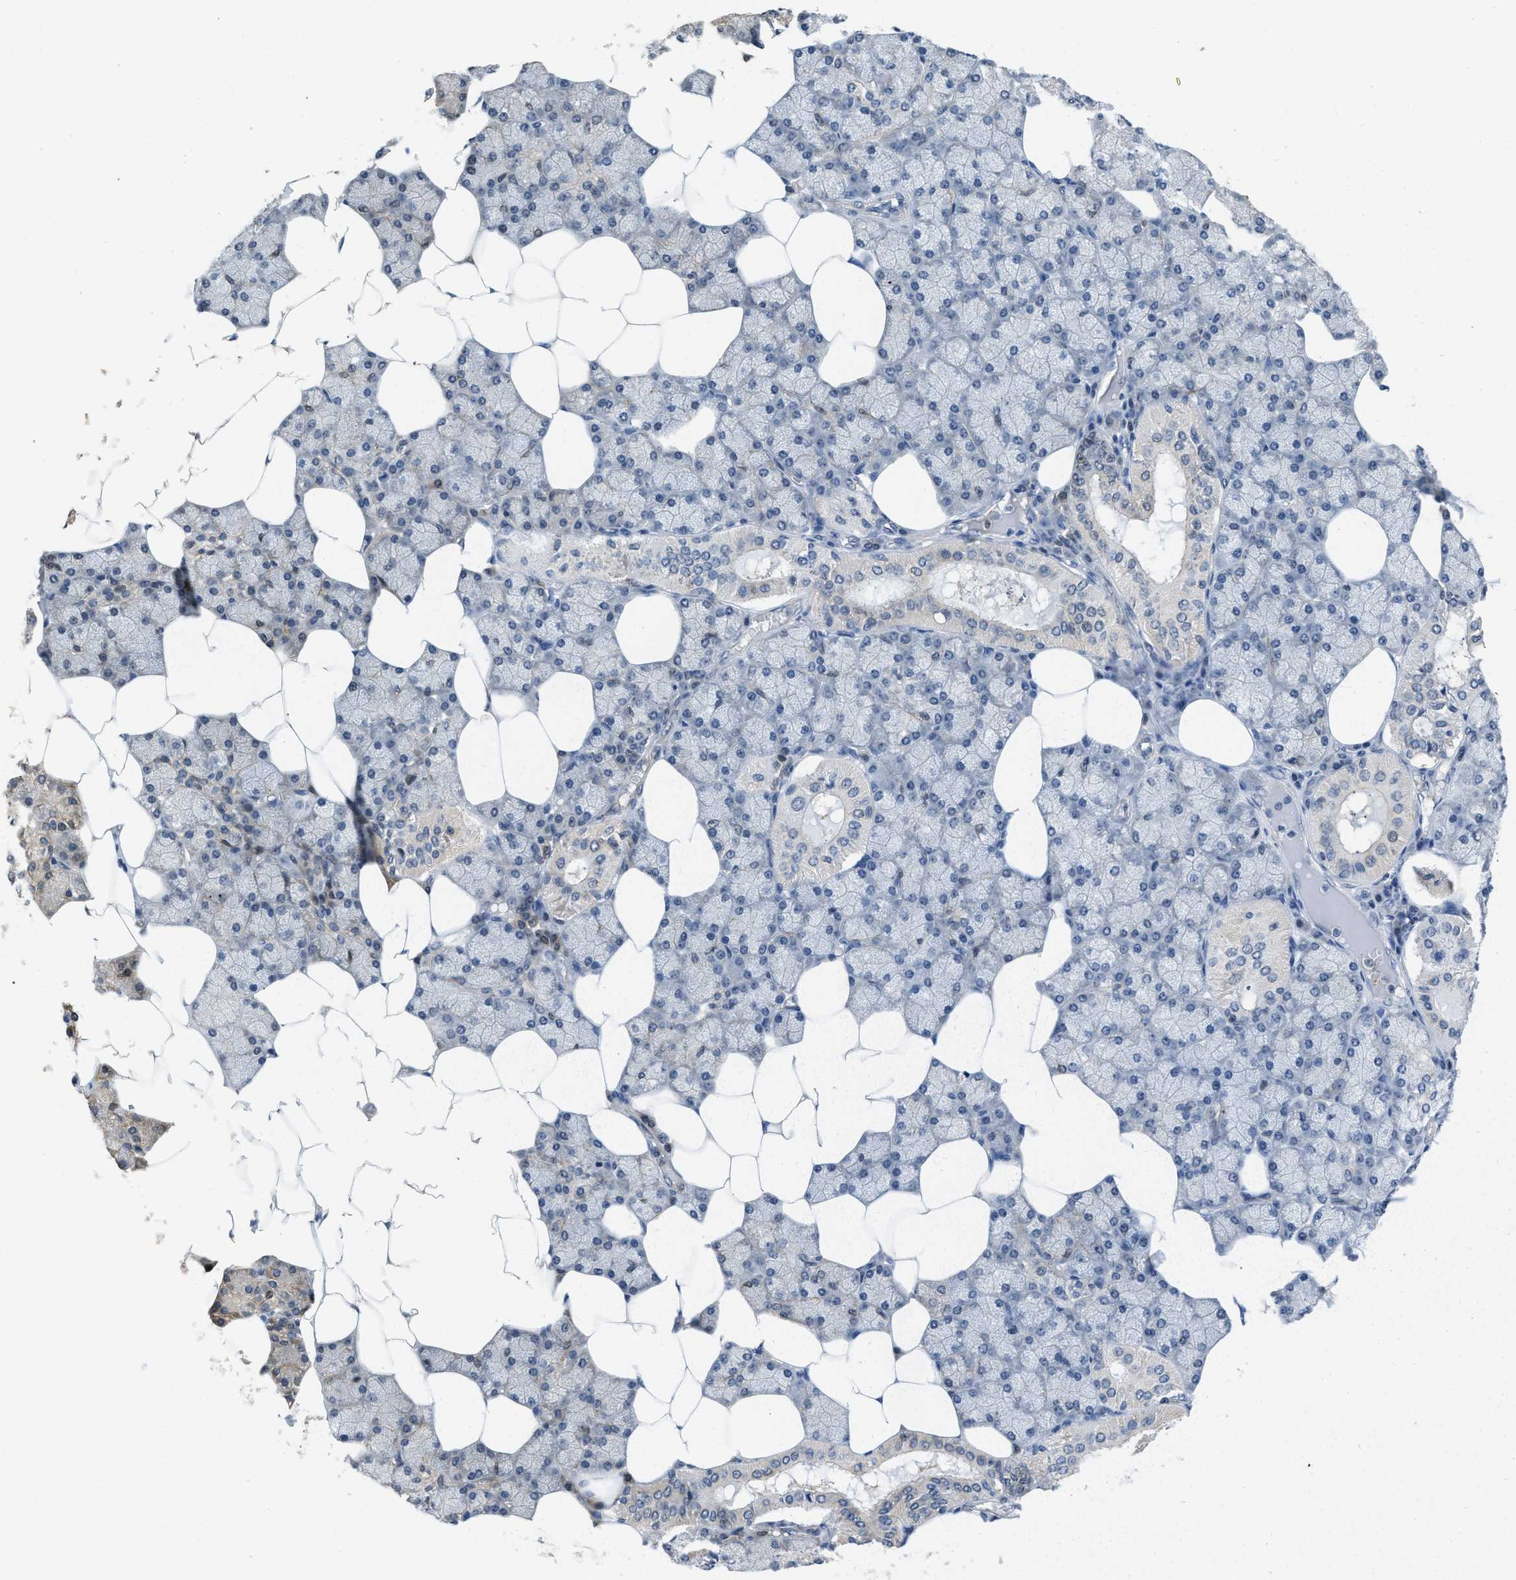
{"staining": {"intensity": "weak", "quantity": "25%-75%", "location": "cytoplasmic/membranous"}, "tissue": "salivary gland", "cell_type": "Glandular cells", "image_type": "normal", "snomed": [{"axis": "morphology", "description": "Normal tissue, NOS"}, {"axis": "topography", "description": "Salivary gland"}], "caption": "Immunohistochemistry image of normal salivary gland stained for a protein (brown), which displays low levels of weak cytoplasmic/membranous positivity in about 25%-75% of glandular cells.", "gene": "TES", "patient": {"sex": "male", "age": 62}}